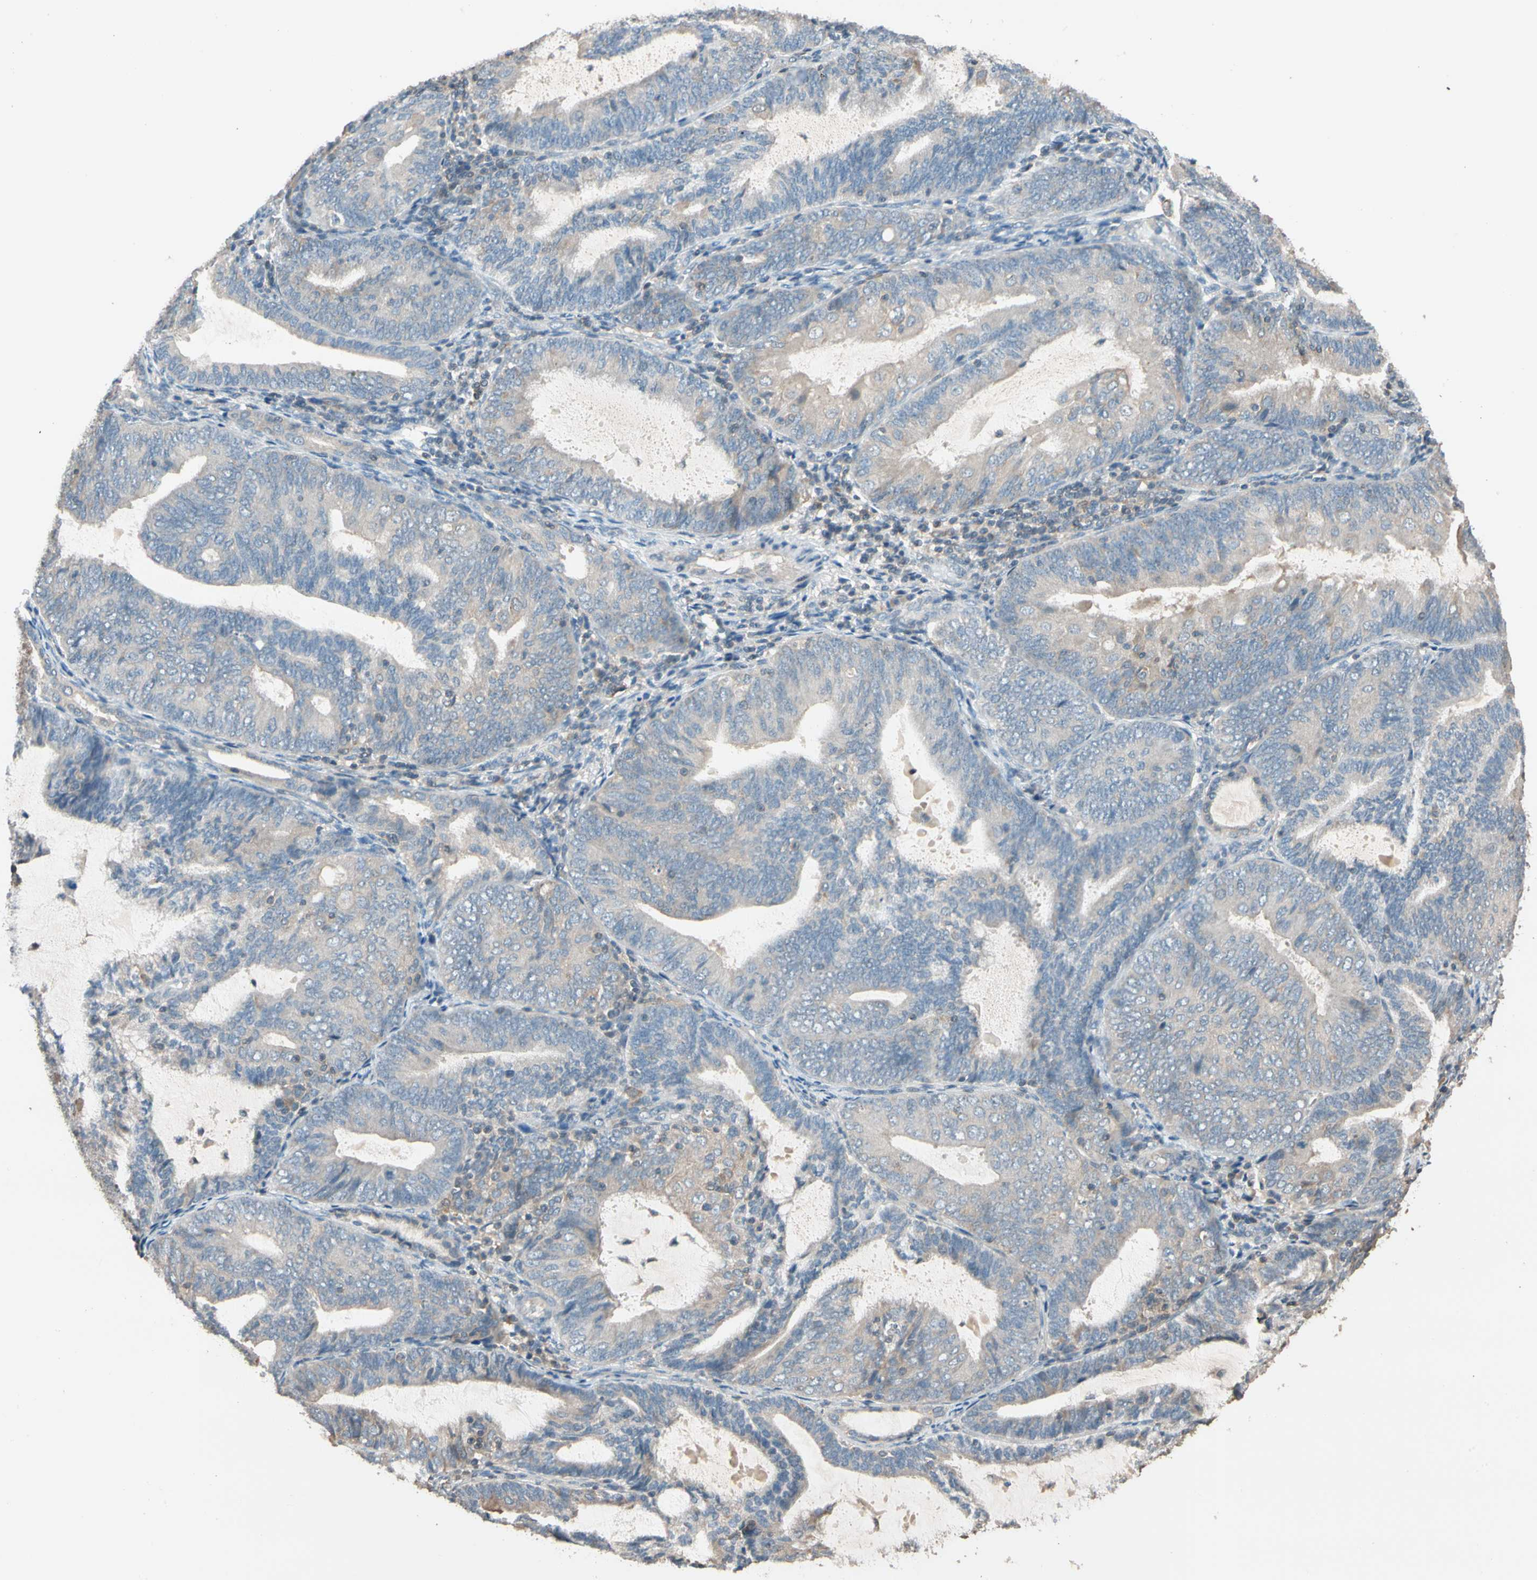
{"staining": {"intensity": "weak", "quantity": "25%-75%", "location": "cytoplasmic/membranous"}, "tissue": "endometrial cancer", "cell_type": "Tumor cells", "image_type": "cancer", "snomed": [{"axis": "morphology", "description": "Adenocarcinoma, NOS"}, {"axis": "topography", "description": "Endometrium"}], "caption": "Protein expression analysis of human adenocarcinoma (endometrial) reveals weak cytoplasmic/membranous staining in approximately 25%-75% of tumor cells.", "gene": "MAP3K7", "patient": {"sex": "female", "age": 81}}